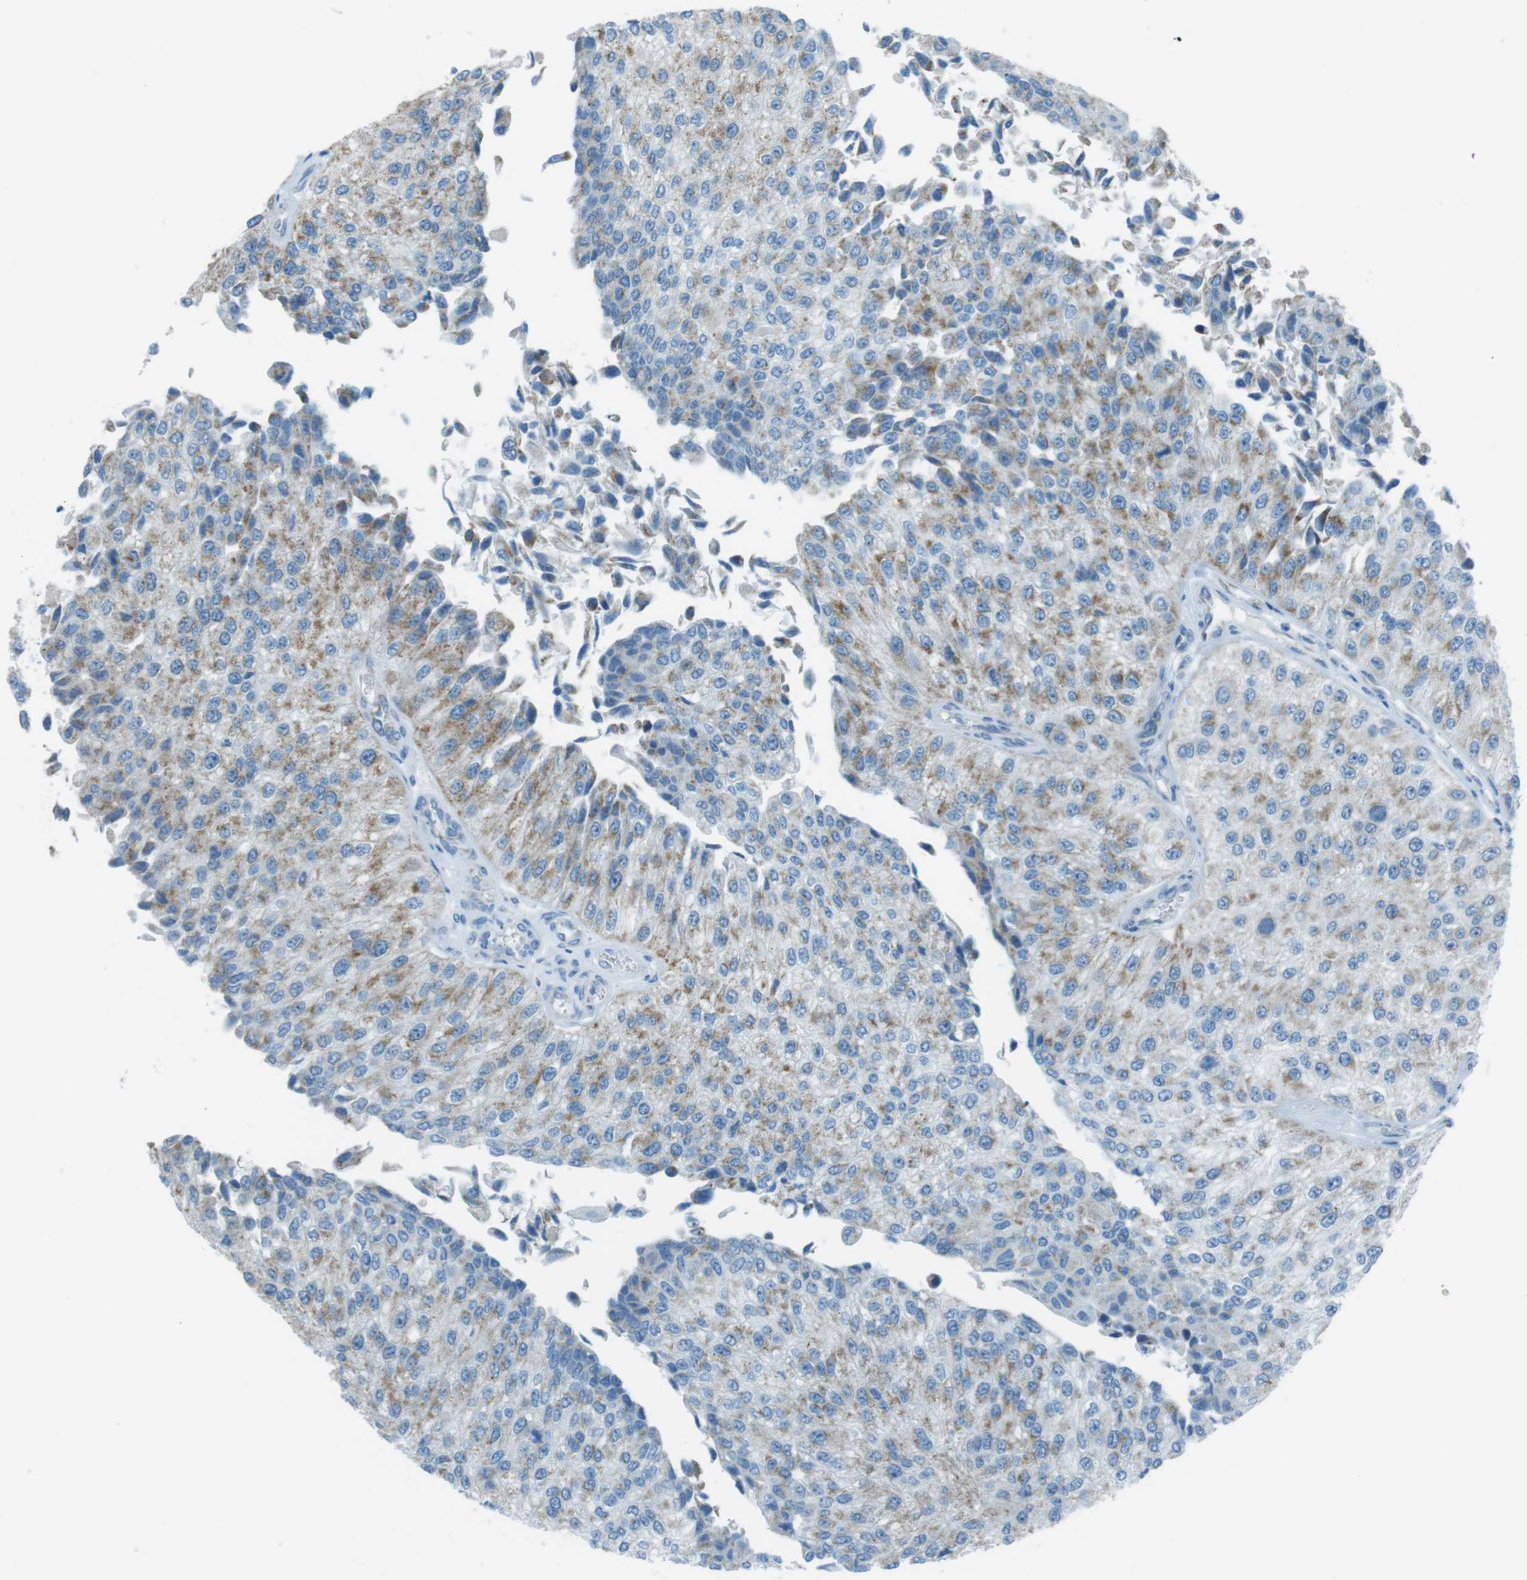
{"staining": {"intensity": "weak", "quantity": "25%-75%", "location": "cytoplasmic/membranous"}, "tissue": "urothelial cancer", "cell_type": "Tumor cells", "image_type": "cancer", "snomed": [{"axis": "morphology", "description": "Urothelial carcinoma, High grade"}, {"axis": "topography", "description": "Kidney"}, {"axis": "topography", "description": "Urinary bladder"}], "caption": "DAB immunohistochemical staining of urothelial cancer reveals weak cytoplasmic/membranous protein positivity in about 25%-75% of tumor cells.", "gene": "DNAJA3", "patient": {"sex": "male", "age": 77}}